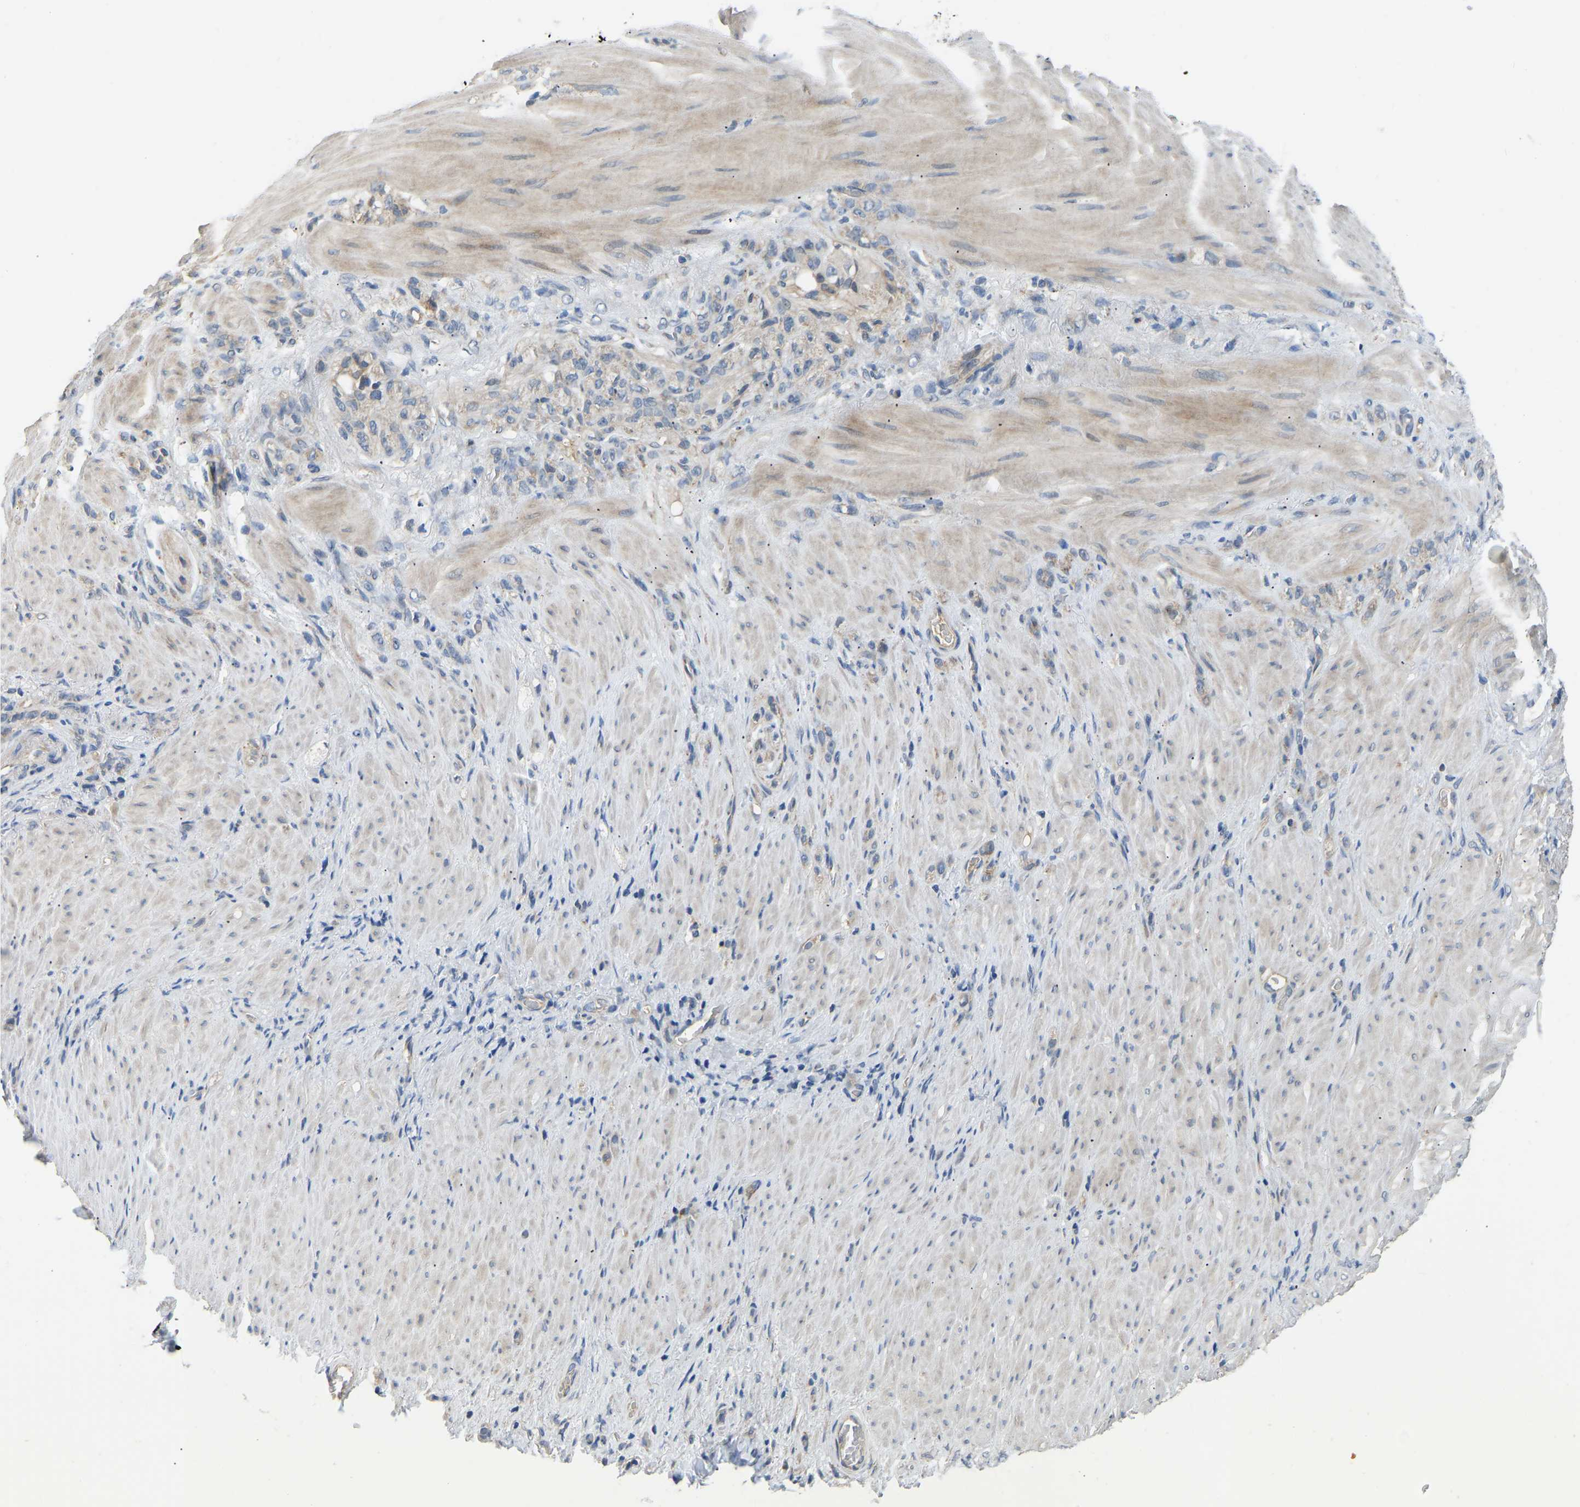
{"staining": {"intensity": "weak", "quantity": "25%-75%", "location": "cytoplasmic/membranous"}, "tissue": "stomach cancer", "cell_type": "Tumor cells", "image_type": "cancer", "snomed": [{"axis": "morphology", "description": "Normal tissue, NOS"}, {"axis": "morphology", "description": "Adenocarcinoma, NOS"}, {"axis": "topography", "description": "Stomach"}], "caption": "A photomicrograph of human adenocarcinoma (stomach) stained for a protein reveals weak cytoplasmic/membranous brown staining in tumor cells.", "gene": "RBP1", "patient": {"sex": "male", "age": 82}}